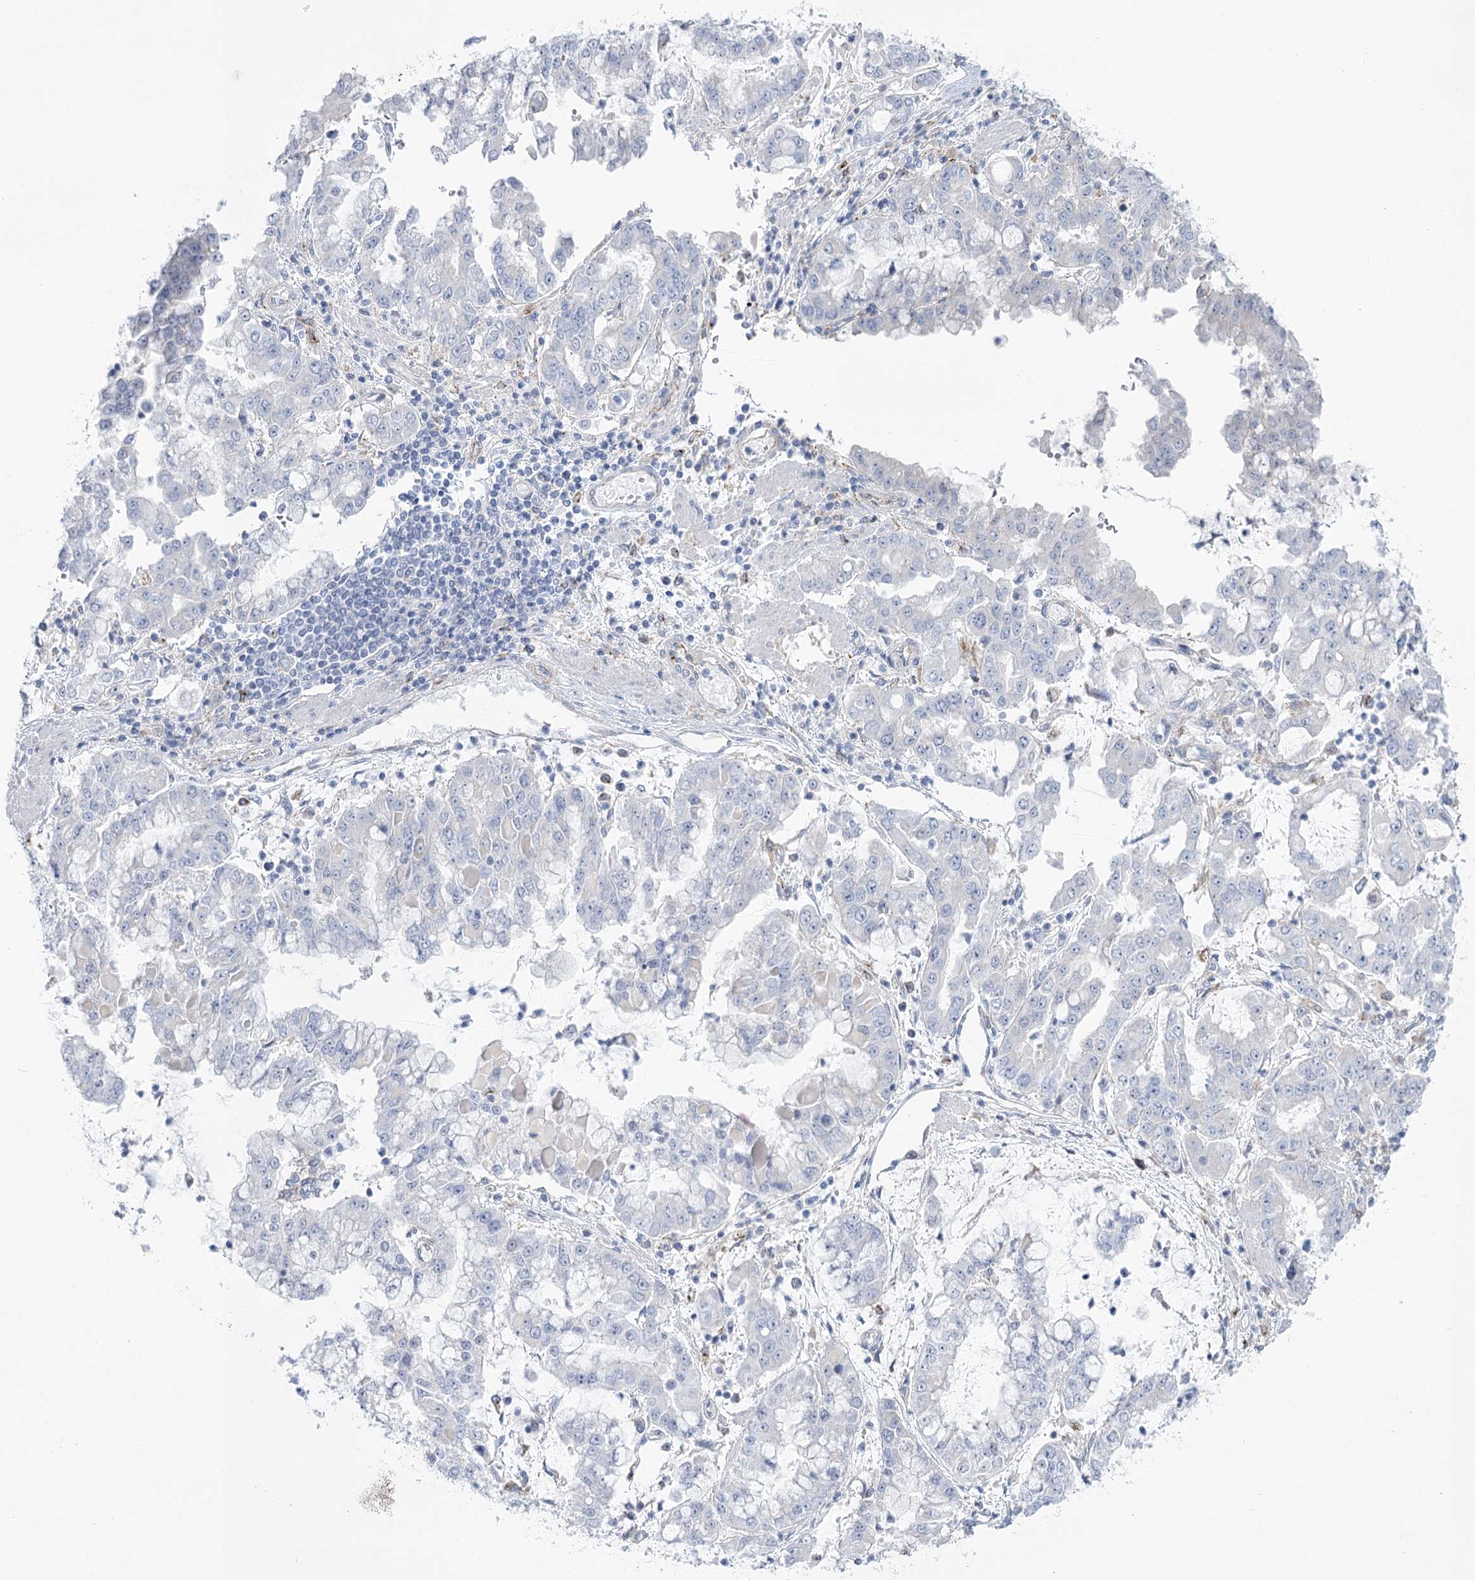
{"staining": {"intensity": "negative", "quantity": "none", "location": "none"}, "tissue": "stomach cancer", "cell_type": "Tumor cells", "image_type": "cancer", "snomed": [{"axis": "morphology", "description": "Adenocarcinoma, NOS"}, {"axis": "topography", "description": "Stomach"}], "caption": "High power microscopy photomicrograph of an IHC photomicrograph of adenocarcinoma (stomach), revealing no significant expression in tumor cells.", "gene": "CCDC88A", "patient": {"sex": "male", "age": 76}}